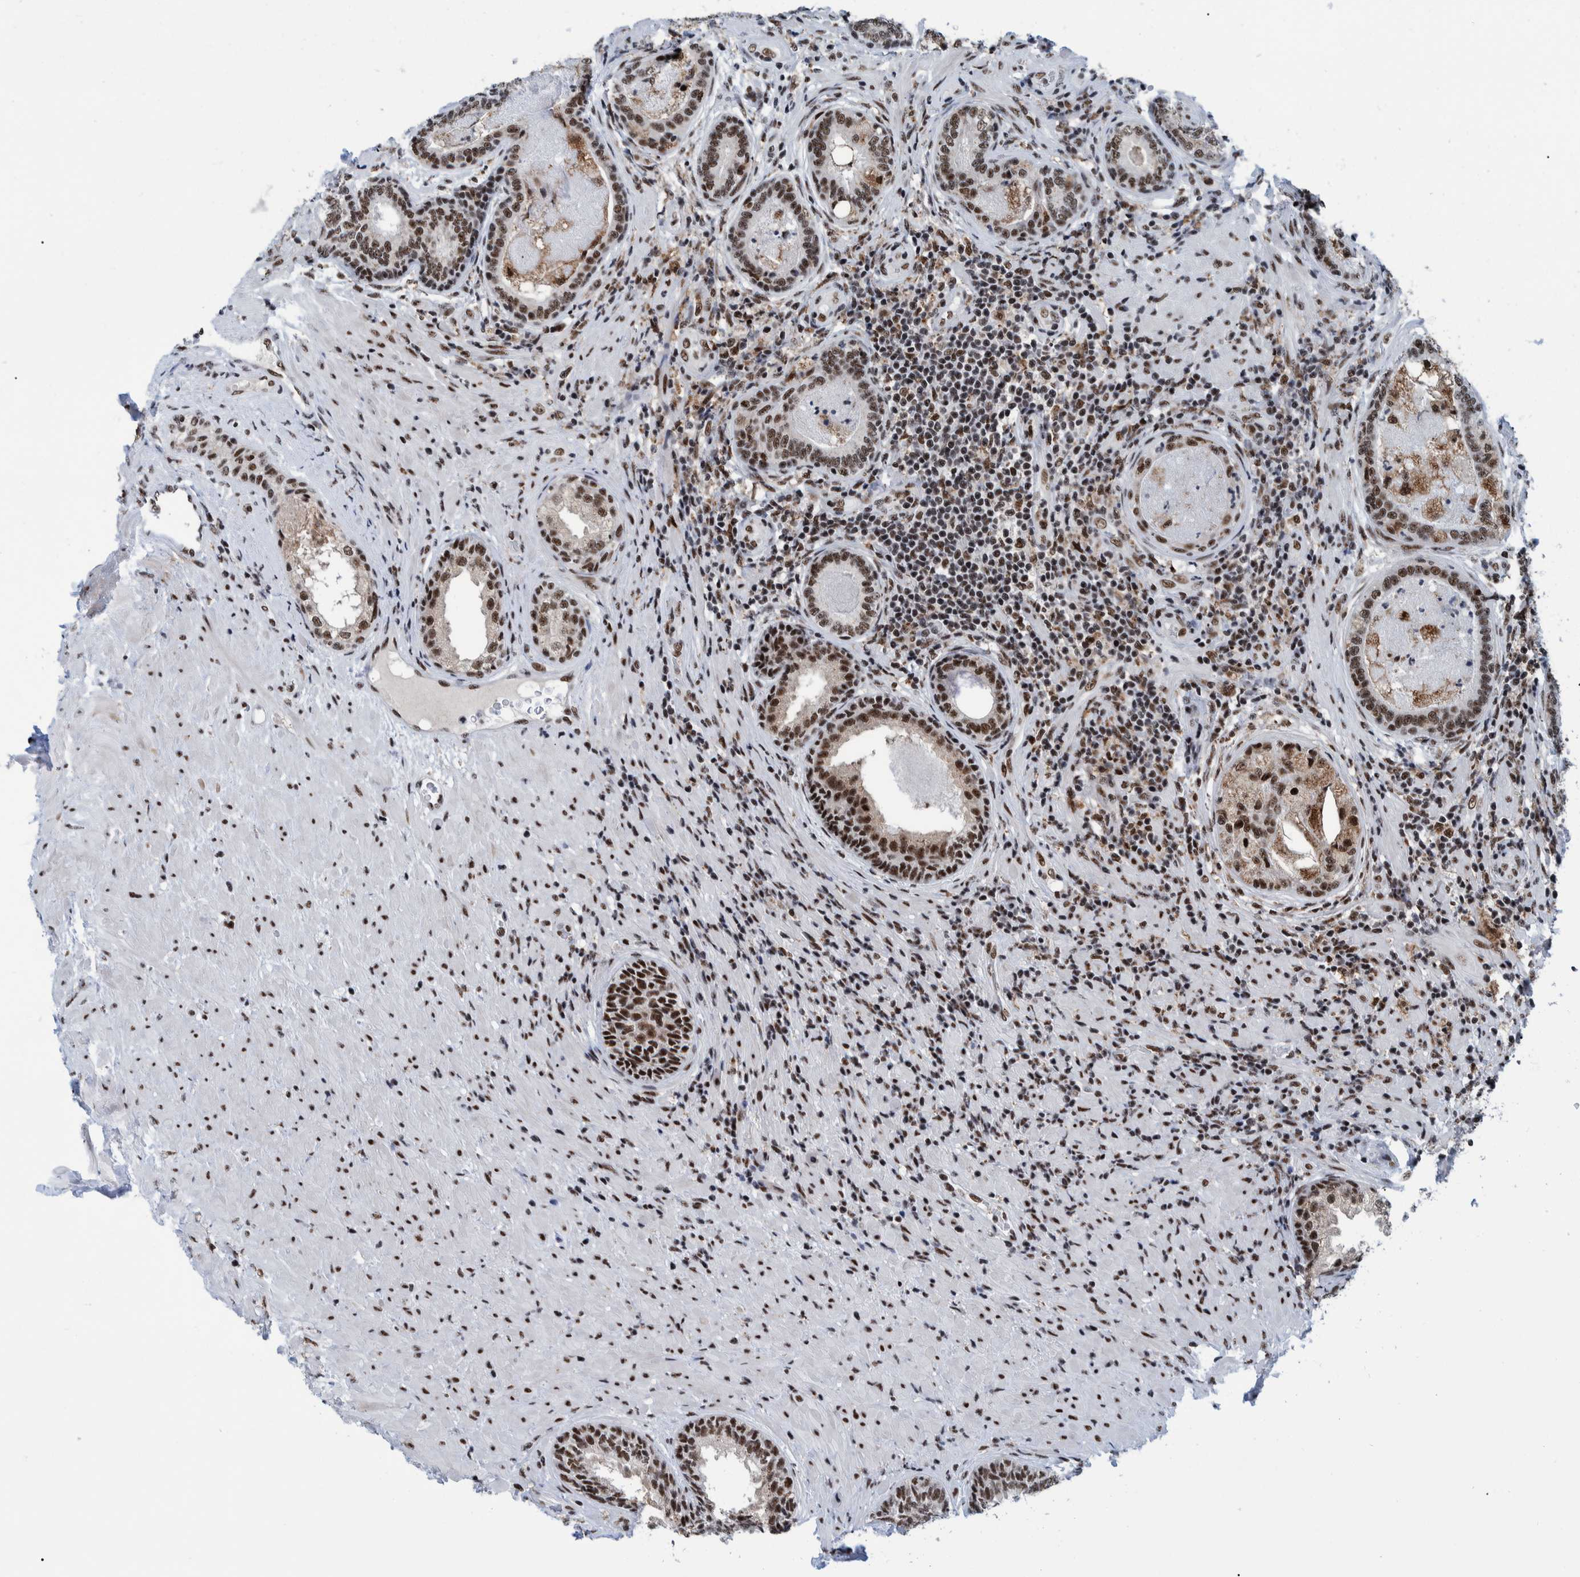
{"staining": {"intensity": "moderate", "quantity": ">75%", "location": "nuclear"}, "tissue": "prostate", "cell_type": "Glandular cells", "image_type": "normal", "snomed": [{"axis": "morphology", "description": "Normal tissue, NOS"}, {"axis": "topography", "description": "Prostate"}], "caption": "Protein analysis of benign prostate reveals moderate nuclear staining in about >75% of glandular cells.", "gene": "EFTUD2", "patient": {"sex": "male", "age": 76}}